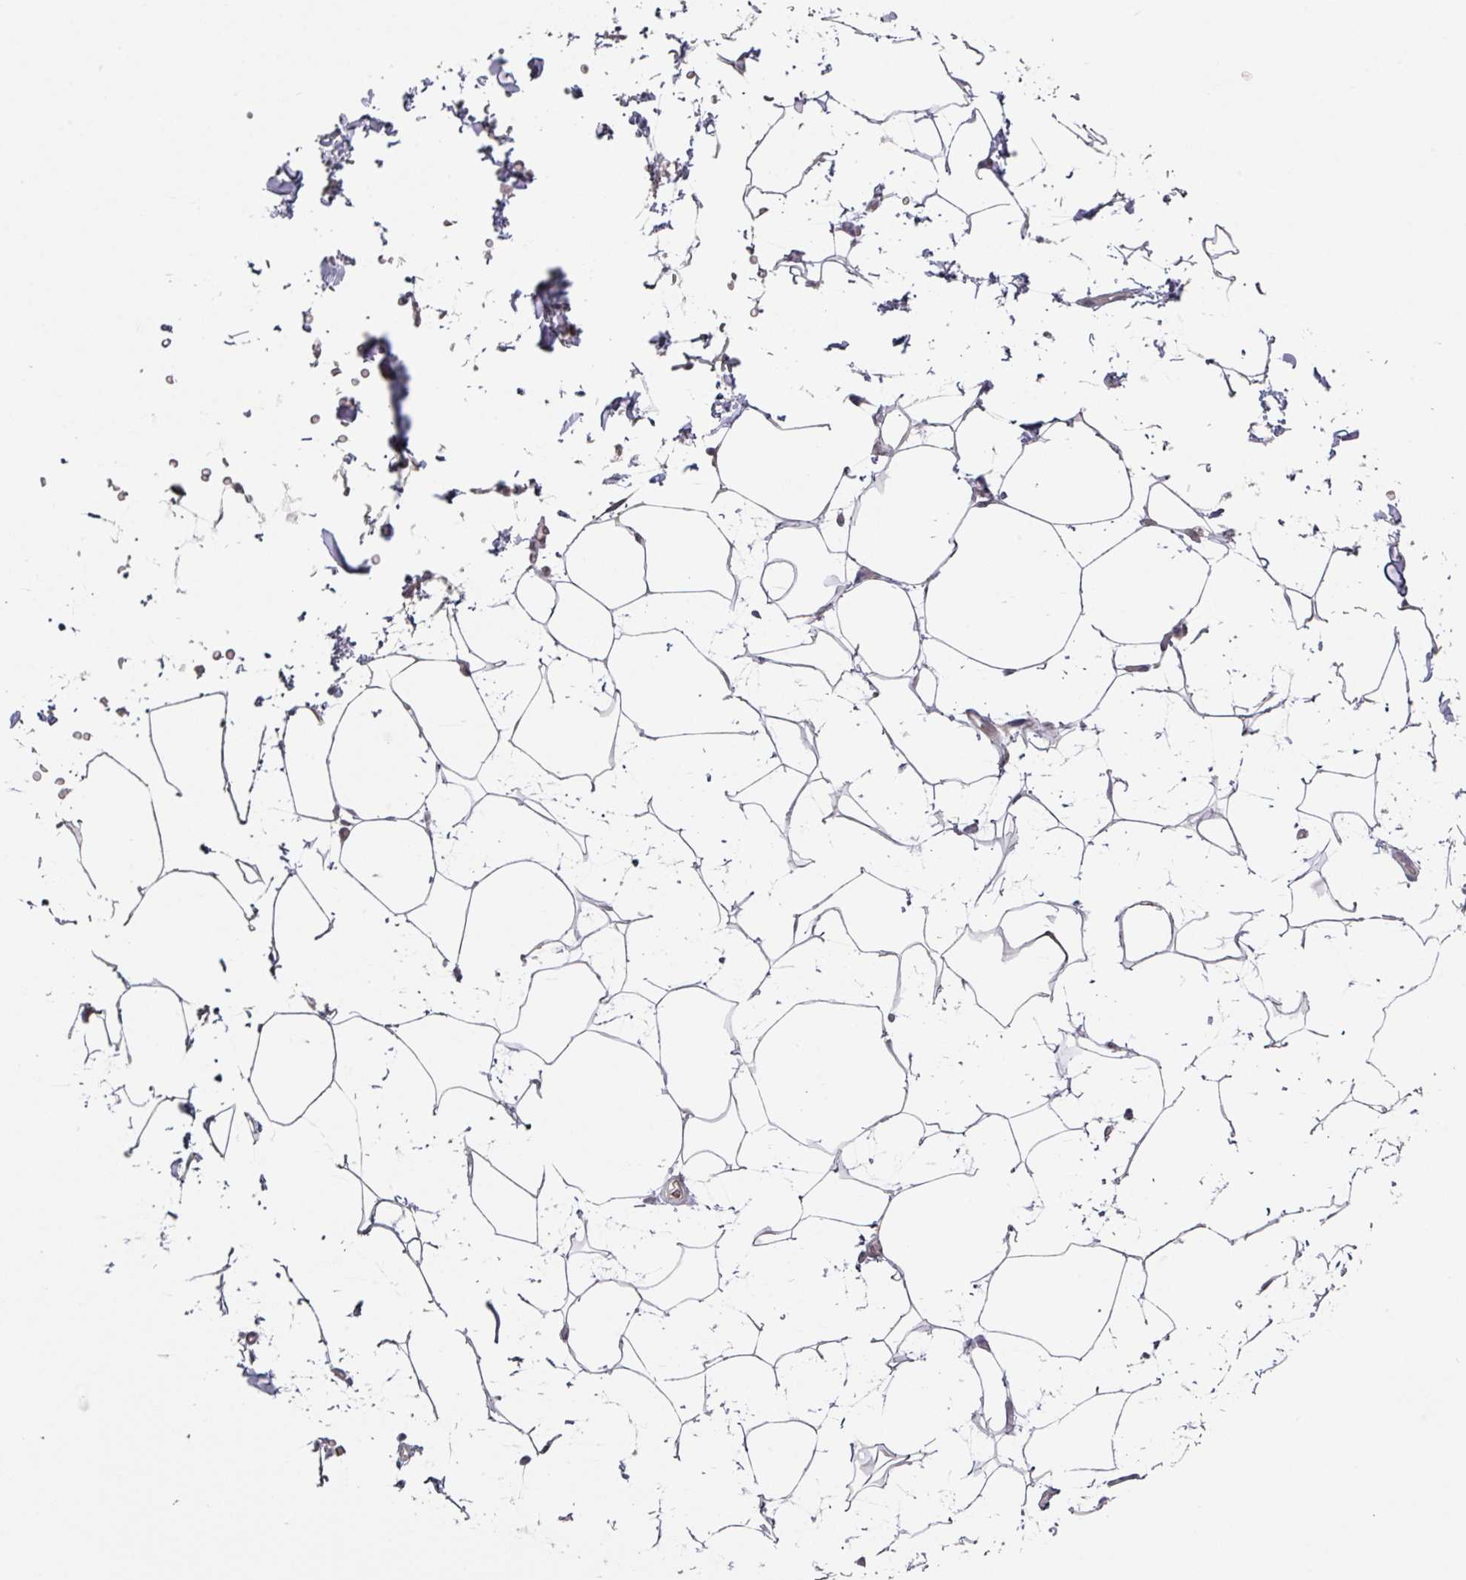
{"staining": {"intensity": "negative", "quantity": "none", "location": "none"}, "tissue": "adipose tissue", "cell_type": "Adipocytes", "image_type": "normal", "snomed": [{"axis": "morphology", "description": "Normal tissue, NOS"}, {"axis": "topography", "description": "Vascular tissue"}, {"axis": "topography", "description": "Peripheral nerve tissue"}], "caption": "Human adipose tissue stained for a protein using immunohistochemistry displays no positivity in adipocytes.", "gene": "ELK1", "patient": {"sex": "male", "age": 41}}